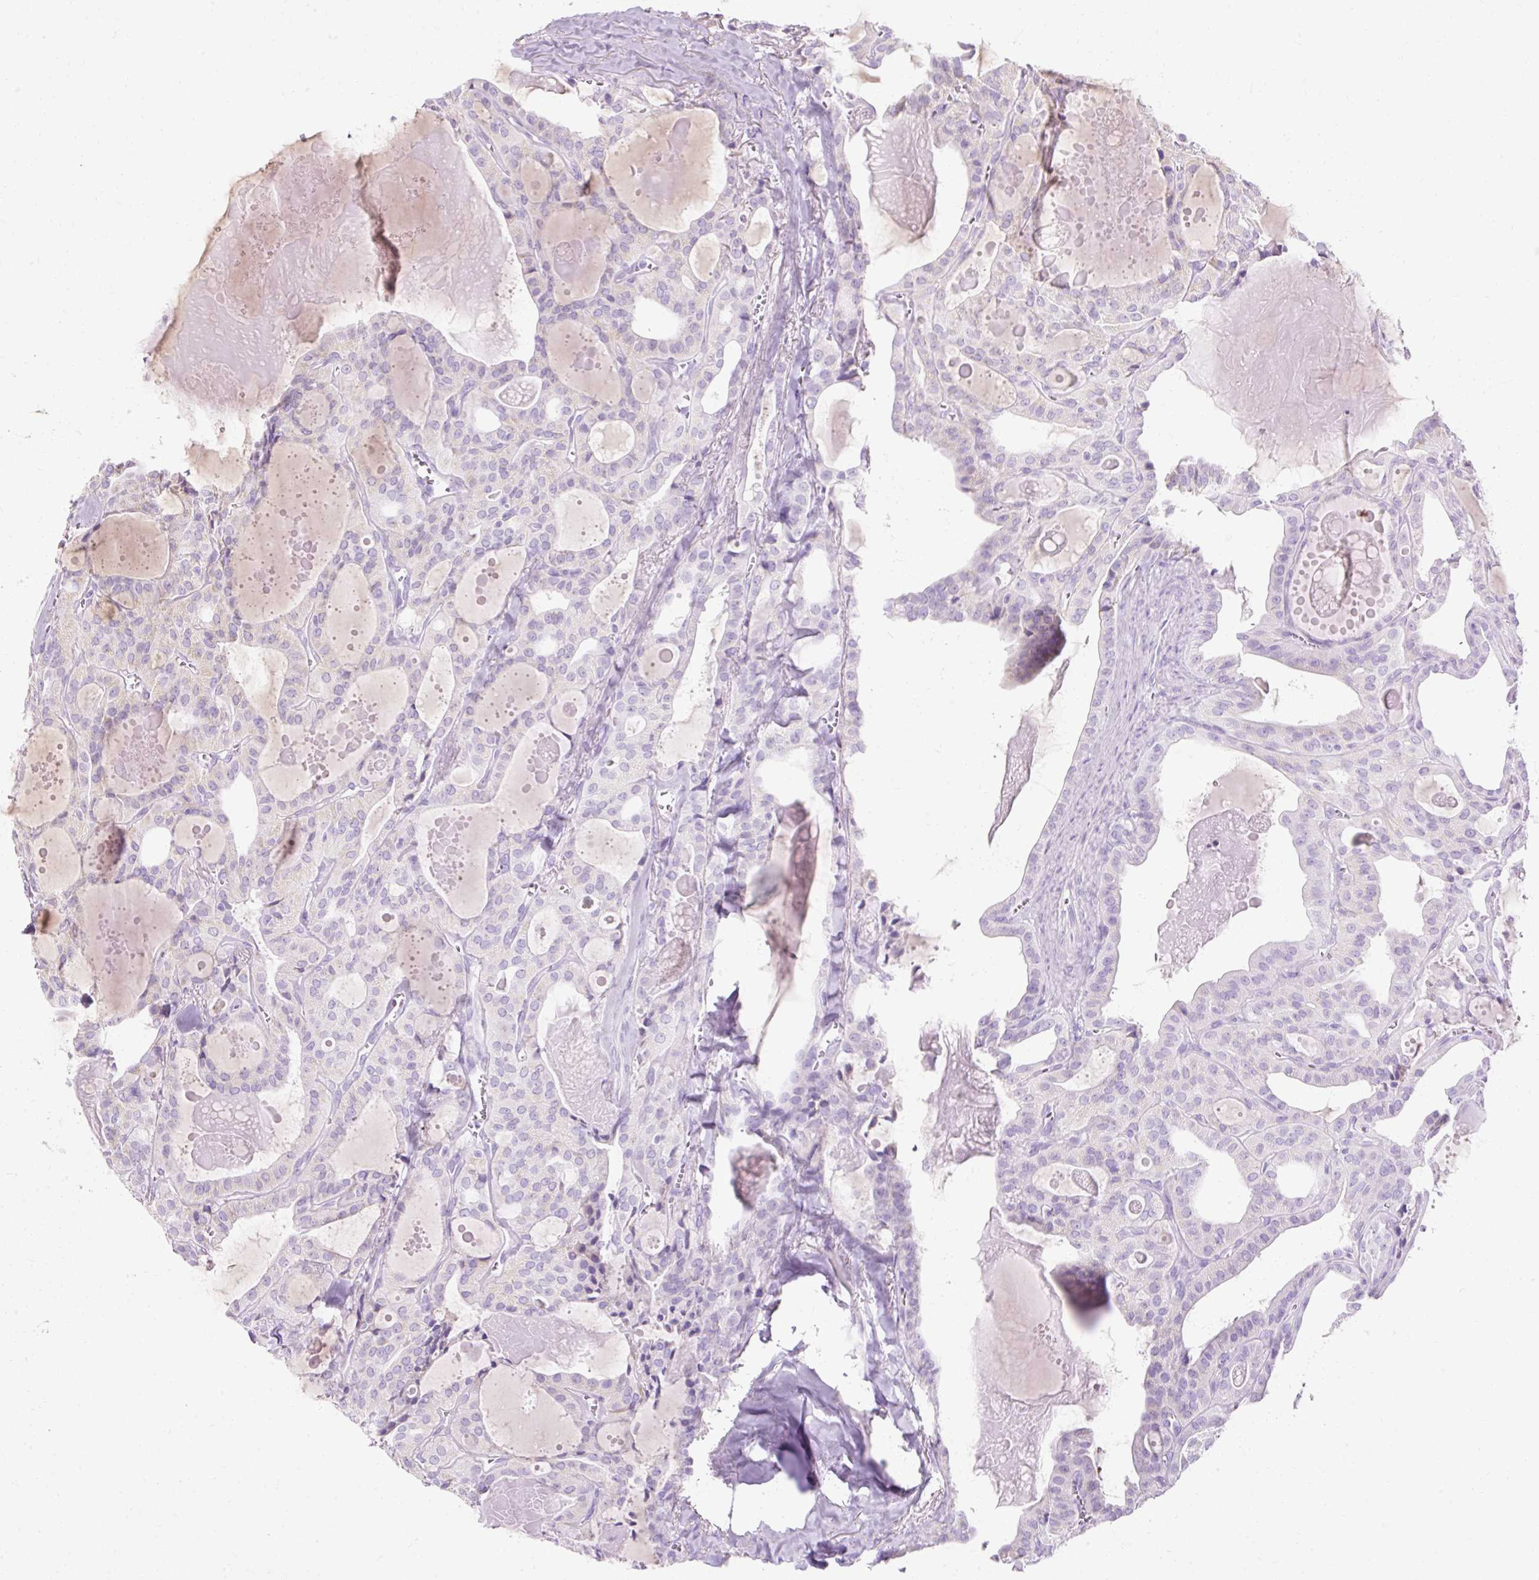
{"staining": {"intensity": "negative", "quantity": "none", "location": "none"}, "tissue": "thyroid cancer", "cell_type": "Tumor cells", "image_type": "cancer", "snomed": [{"axis": "morphology", "description": "Papillary adenocarcinoma, NOS"}, {"axis": "topography", "description": "Thyroid gland"}], "caption": "This is an immunohistochemistry histopathology image of human thyroid cancer. There is no expression in tumor cells.", "gene": "HSD11B1", "patient": {"sex": "male", "age": 52}}